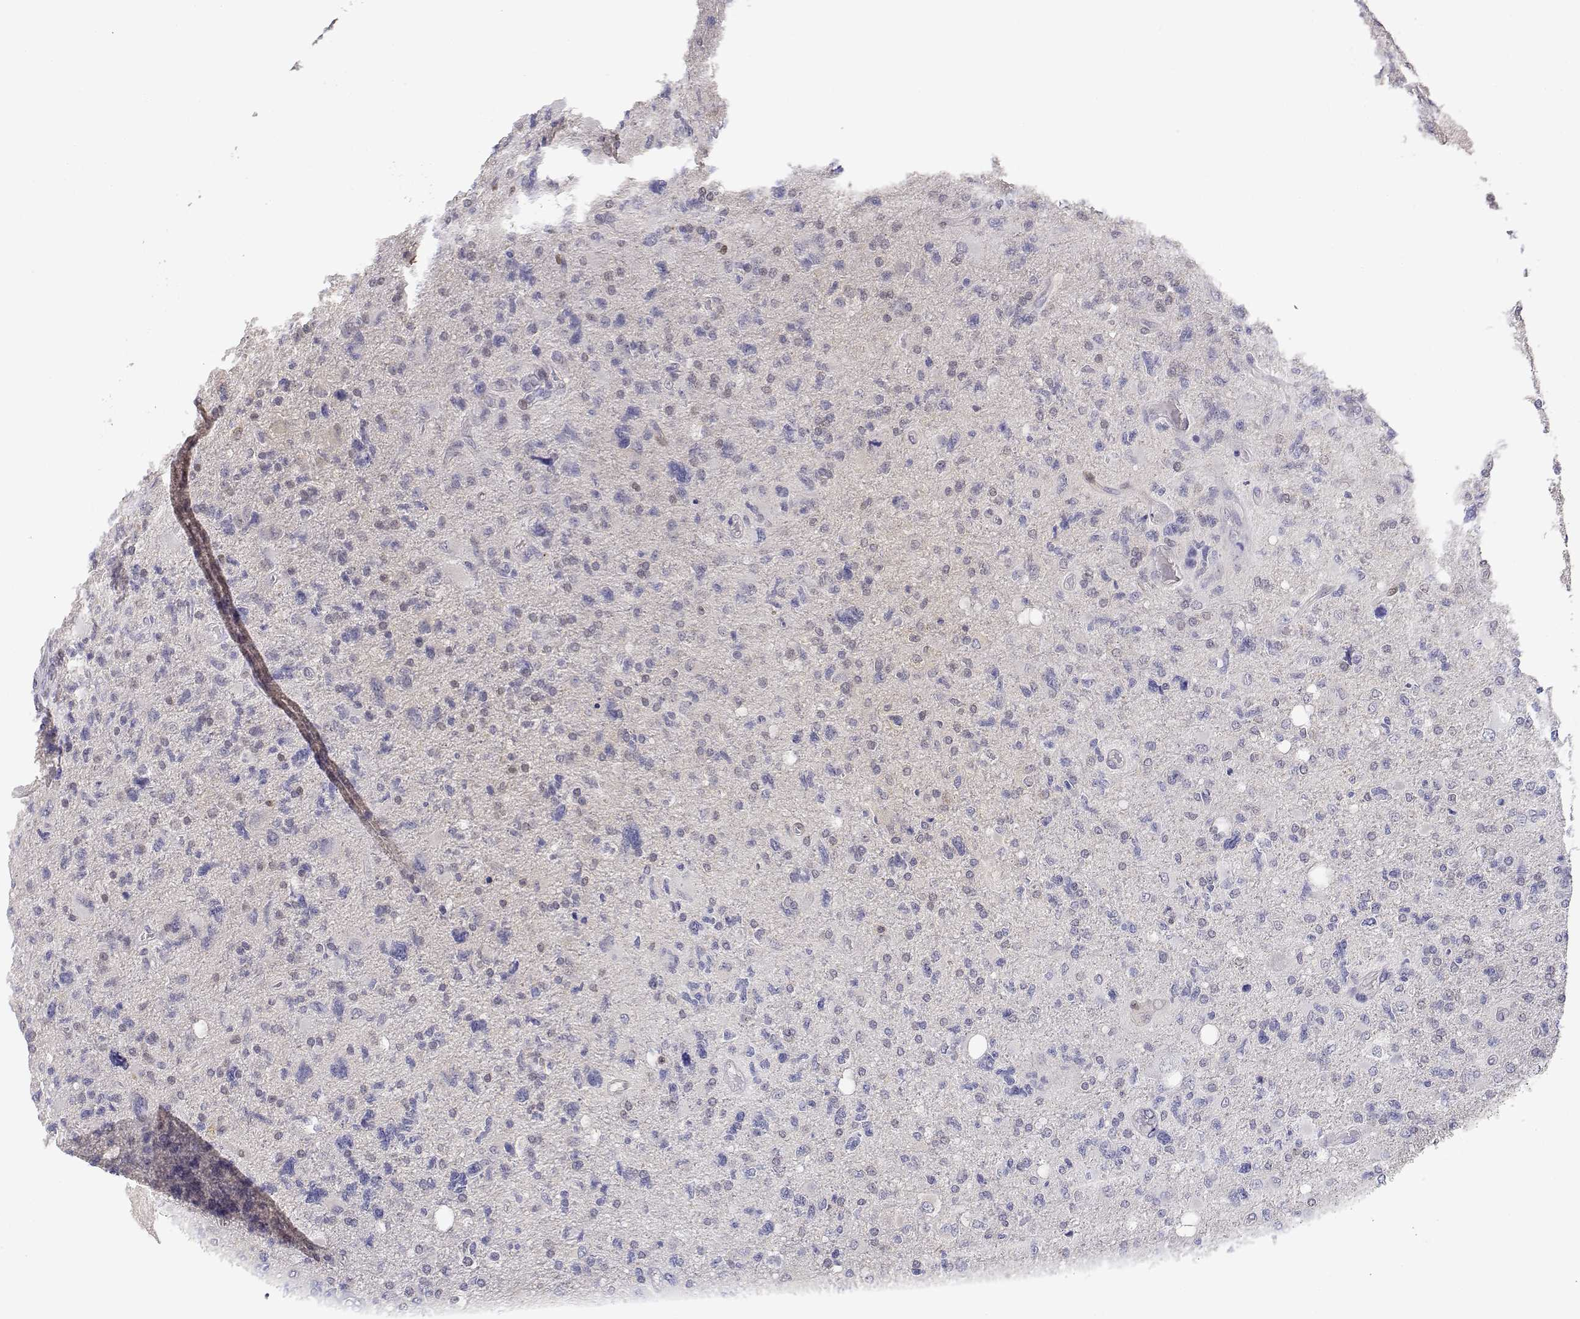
{"staining": {"intensity": "negative", "quantity": "none", "location": "none"}, "tissue": "glioma", "cell_type": "Tumor cells", "image_type": "cancer", "snomed": [{"axis": "morphology", "description": "Glioma, malignant, High grade"}, {"axis": "topography", "description": "Cerebral cortex"}], "caption": "High power microscopy image of an immunohistochemistry image of high-grade glioma (malignant), revealing no significant staining in tumor cells.", "gene": "ADA", "patient": {"sex": "male", "age": 70}}